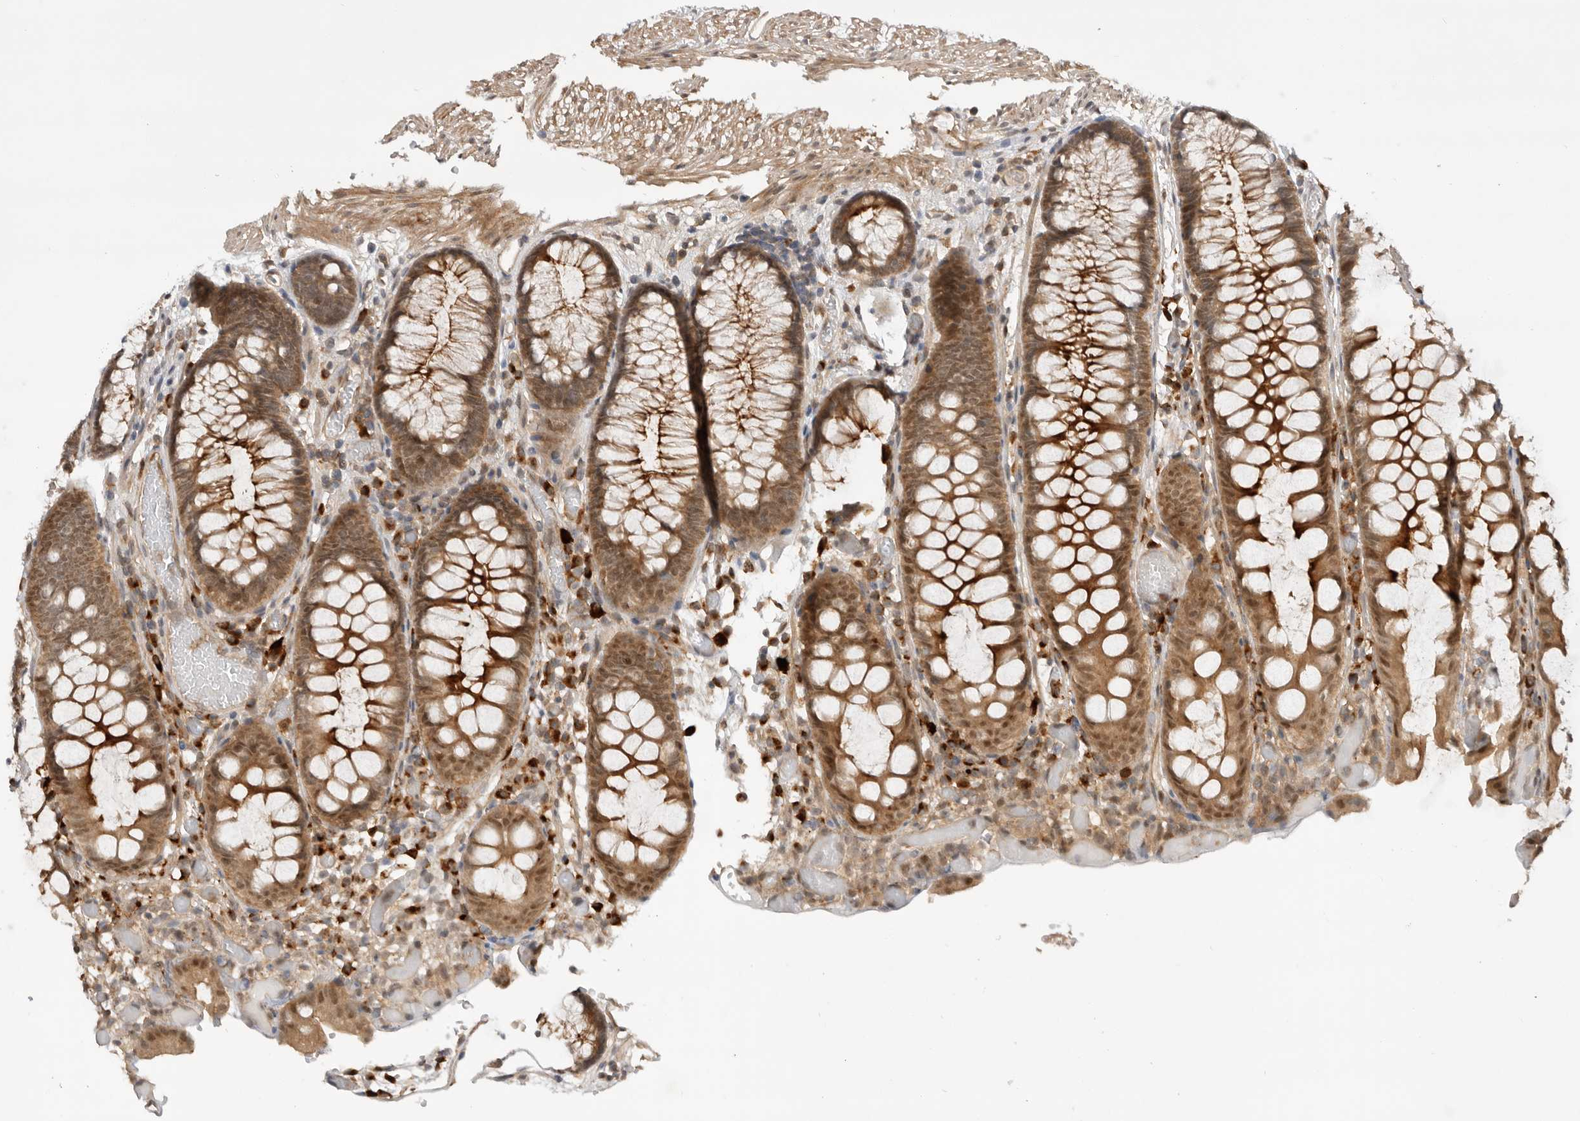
{"staining": {"intensity": "moderate", "quantity": ">75%", "location": "cytoplasmic/membranous"}, "tissue": "colon", "cell_type": "Endothelial cells", "image_type": "normal", "snomed": [{"axis": "morphology", "description": "Normal tissue, NOS"}, {"axis": "topography", "description": "Colon"}], "caption": "Immunohistochemical staining of normal colon exhibits moderate cytoplasmic/membranous protein expression in about >75% of endothelial cells. Using DAB (3,3'-diaminobenzidine) (brown) and hematoxylin (blue) stains, captured at high magnification using brightfield microscopy.", "gene": "DCAF8", "patient": {"sex": "male", "age": 14}}